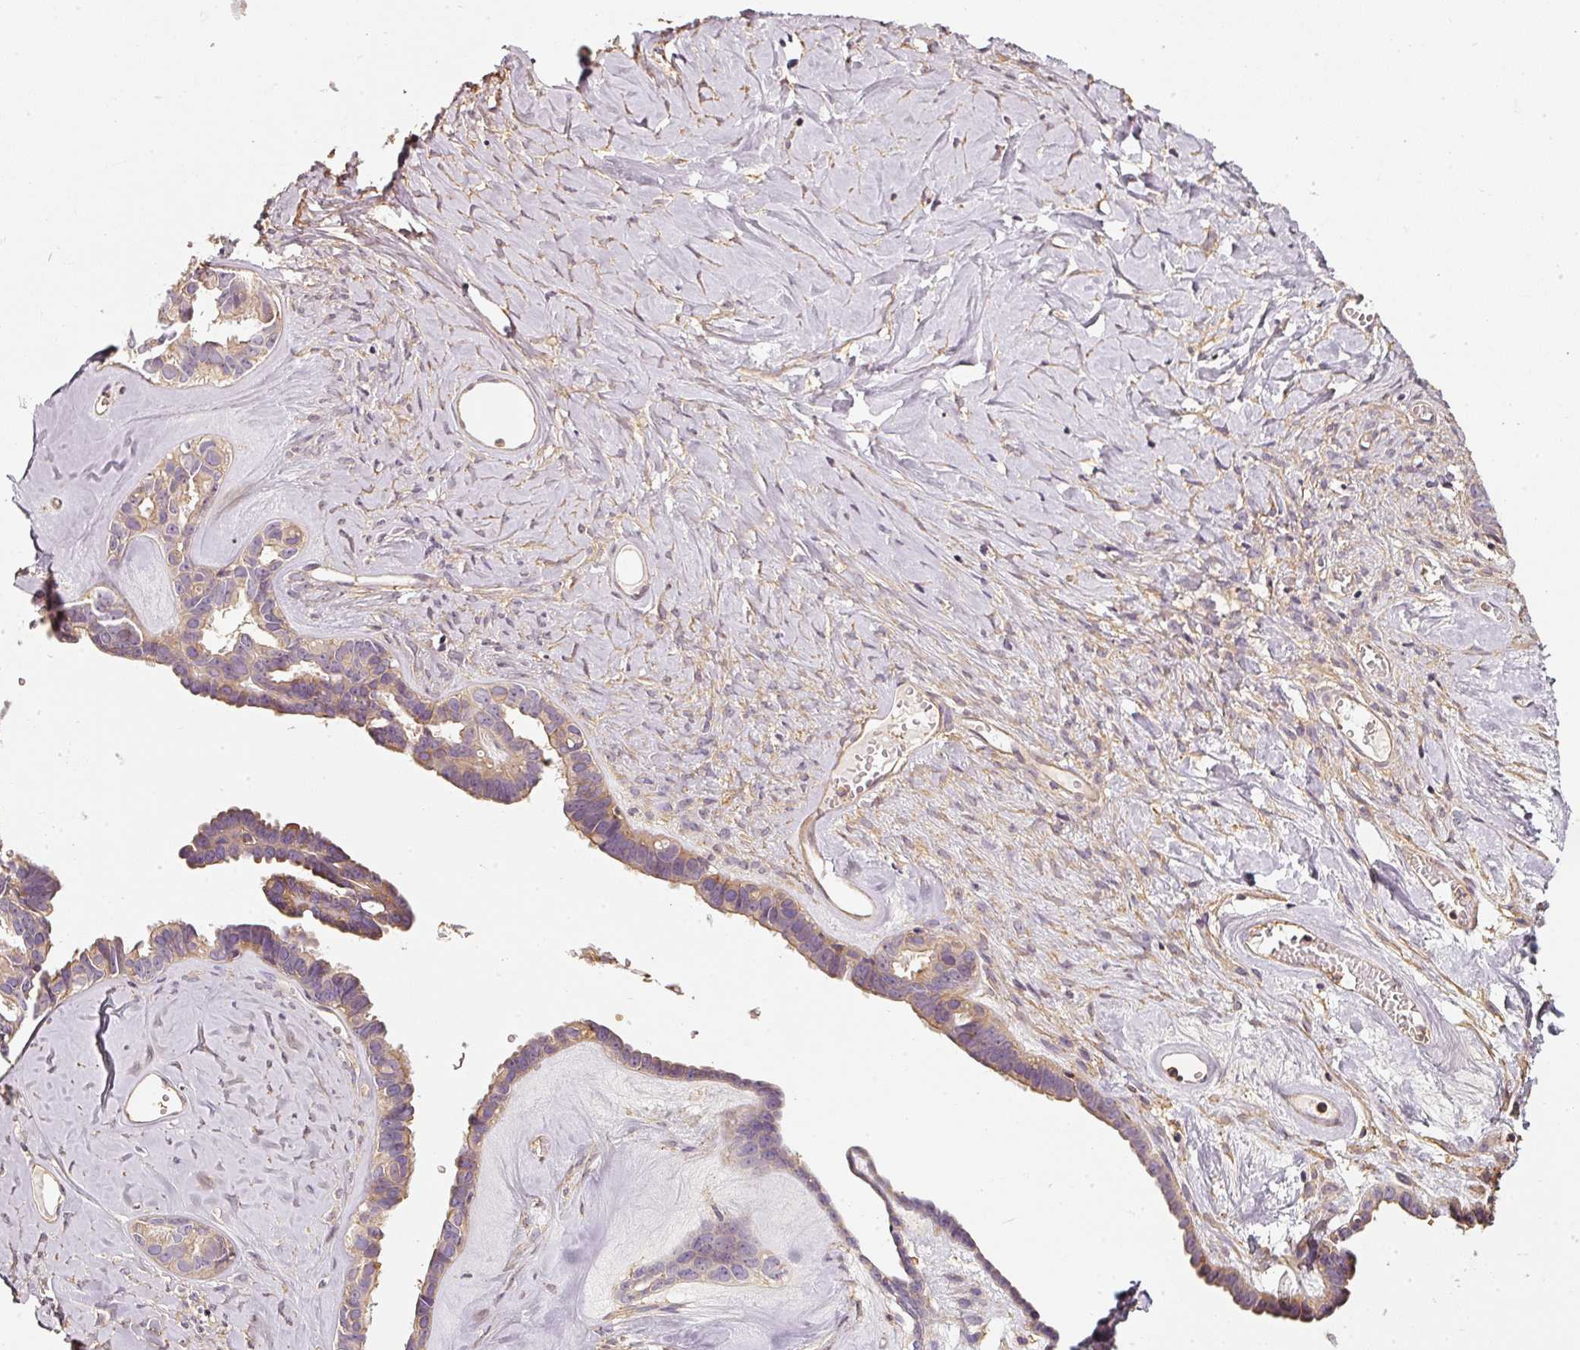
{"staining": {"intensity": "weak", "quantity": ">75%", "location": "cytoplasmic/membranous"}, "tissue": "ovarian cancer", "cell_type": "Tumor cells", "image_type": "cancer", "snomed": [{"axis": "morphology", "description": "Cystadenocarcinoma, serous, NOS"}, {"axis": "topography", "description": "Ovary"}], "caption": "High-magnification brightfield microscopy of ovarian serous cystadenocarcinoma stained with DAB (3,3'-diaminobenzidine) (brown) and counterstained with hematoxylin (blue). tumor cells exhibit weak cytoplasmic/membranous expression is seen in about>75% of cells.", "gene": "CEP95", "patient": {"sex": "female", "age": 69}}